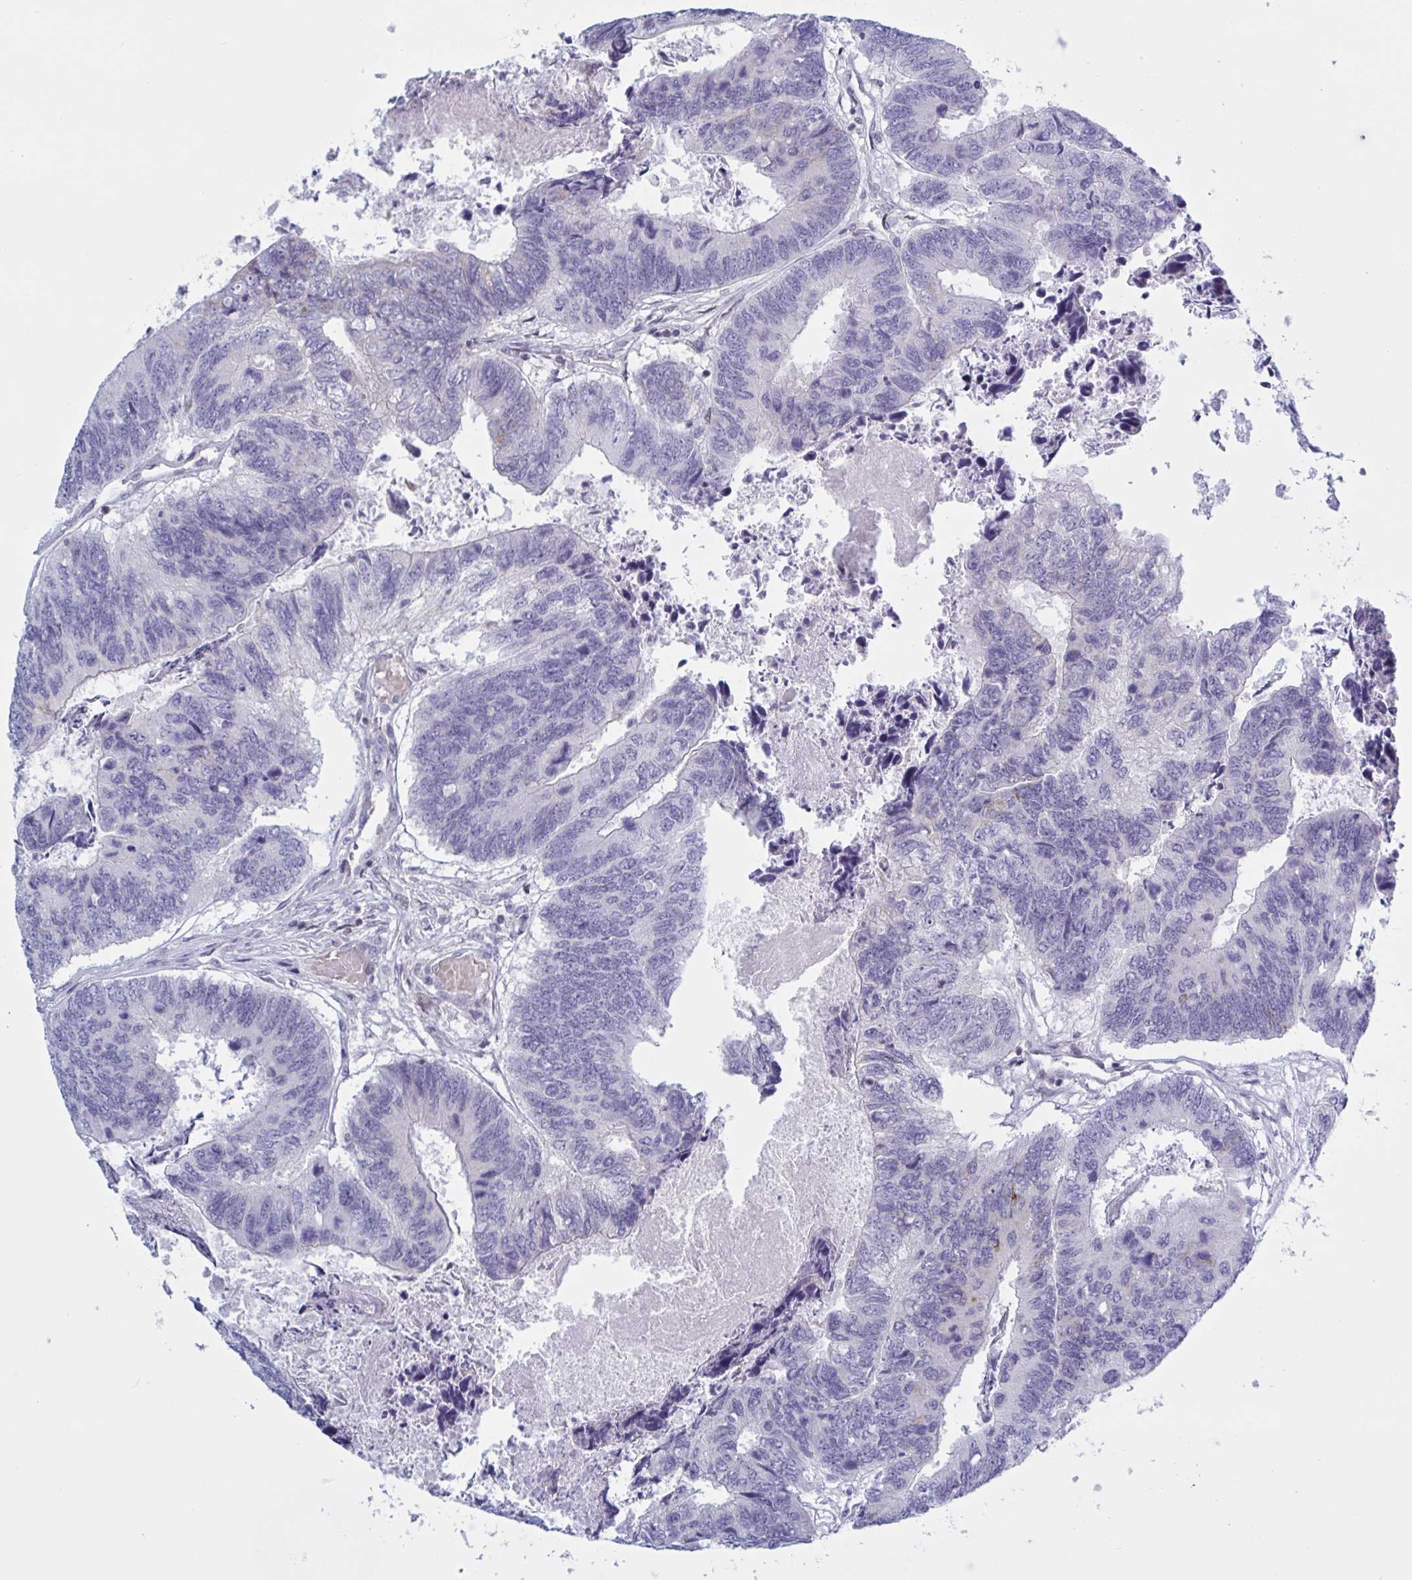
{"staining": {"intensity": "negative", "quantity": "none", "location": "none"}, "tissue": "colorectal cancer", "cell_type": "Tumor cells", "image_type": "cancer", "snomed": [{"axis": "morphology", "description": "Adenocarcinoma, NOS"}, {"axis": "topography", "description": "Colon"}], "caption": "High magnification brightfield microscopy of colorectal cancer (adenocarcinoma) stained with DAB (brown) and counterstained with hematoxylin (blue): tumor cells show no significant expression.", "gene": "TANK", "patient": {"sex": "female", "age": 67}}